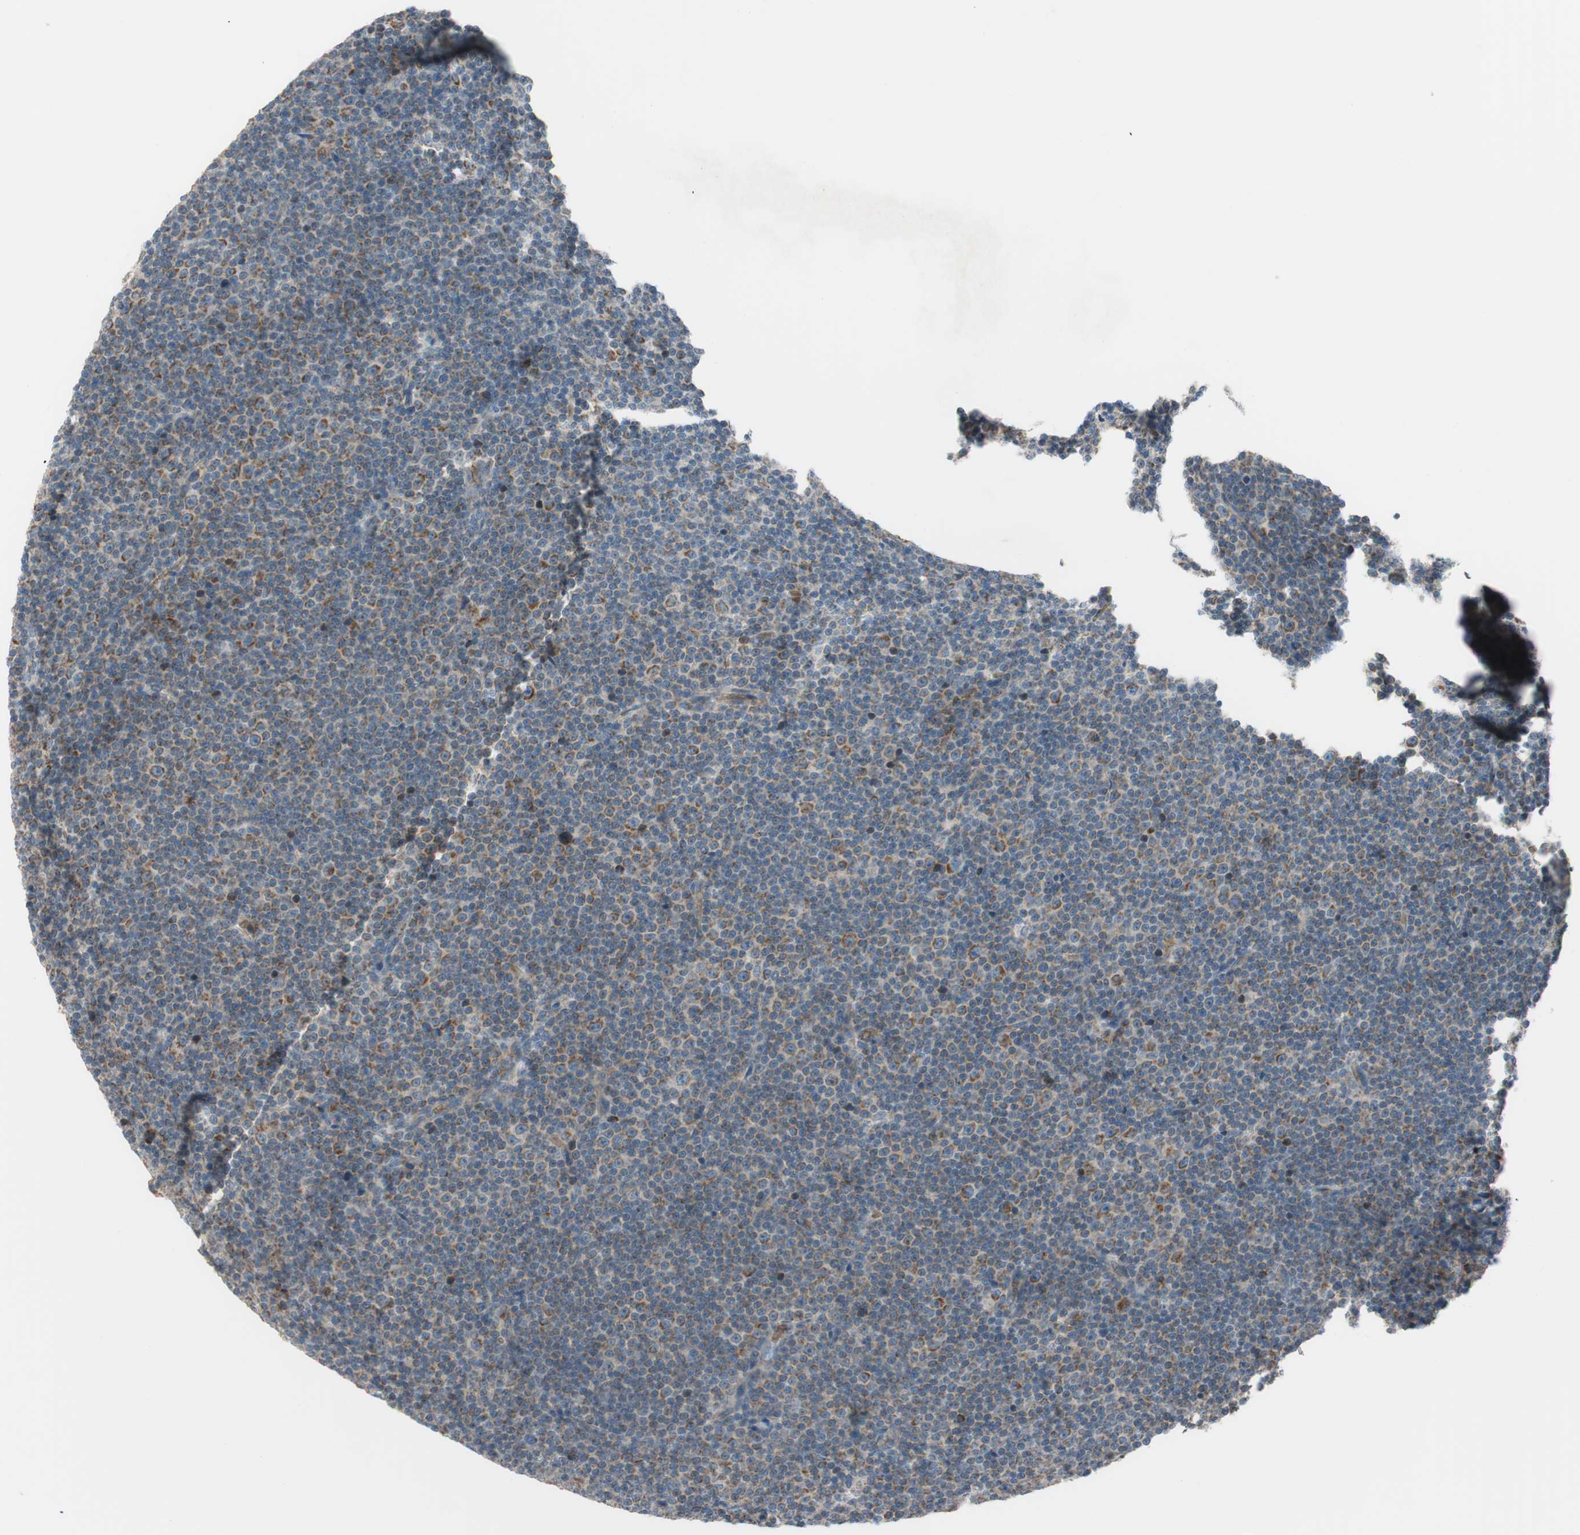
{"staining": {"intensity": "moderate", "quantity": "25%-75%", "location": "cytoplasmic/membranous"}, "tissue": "lymphoma", "cell_type": "Tumor cells", "image_type": "cancer", "snomed": [{"axis": "morphology", "description": "Malignant lymphoma, non-Hodgkin's type, Low grade"}, {"axis": "topography", "description": "Lymph node"}], "caption": "Protein analysis of lymphoma tissue shows moderate cytoplasmic/membranous staining in about 25%-75% of tumor cells.", "gene": "GYPC", "patient": {"sex": "female", "age": 67}}